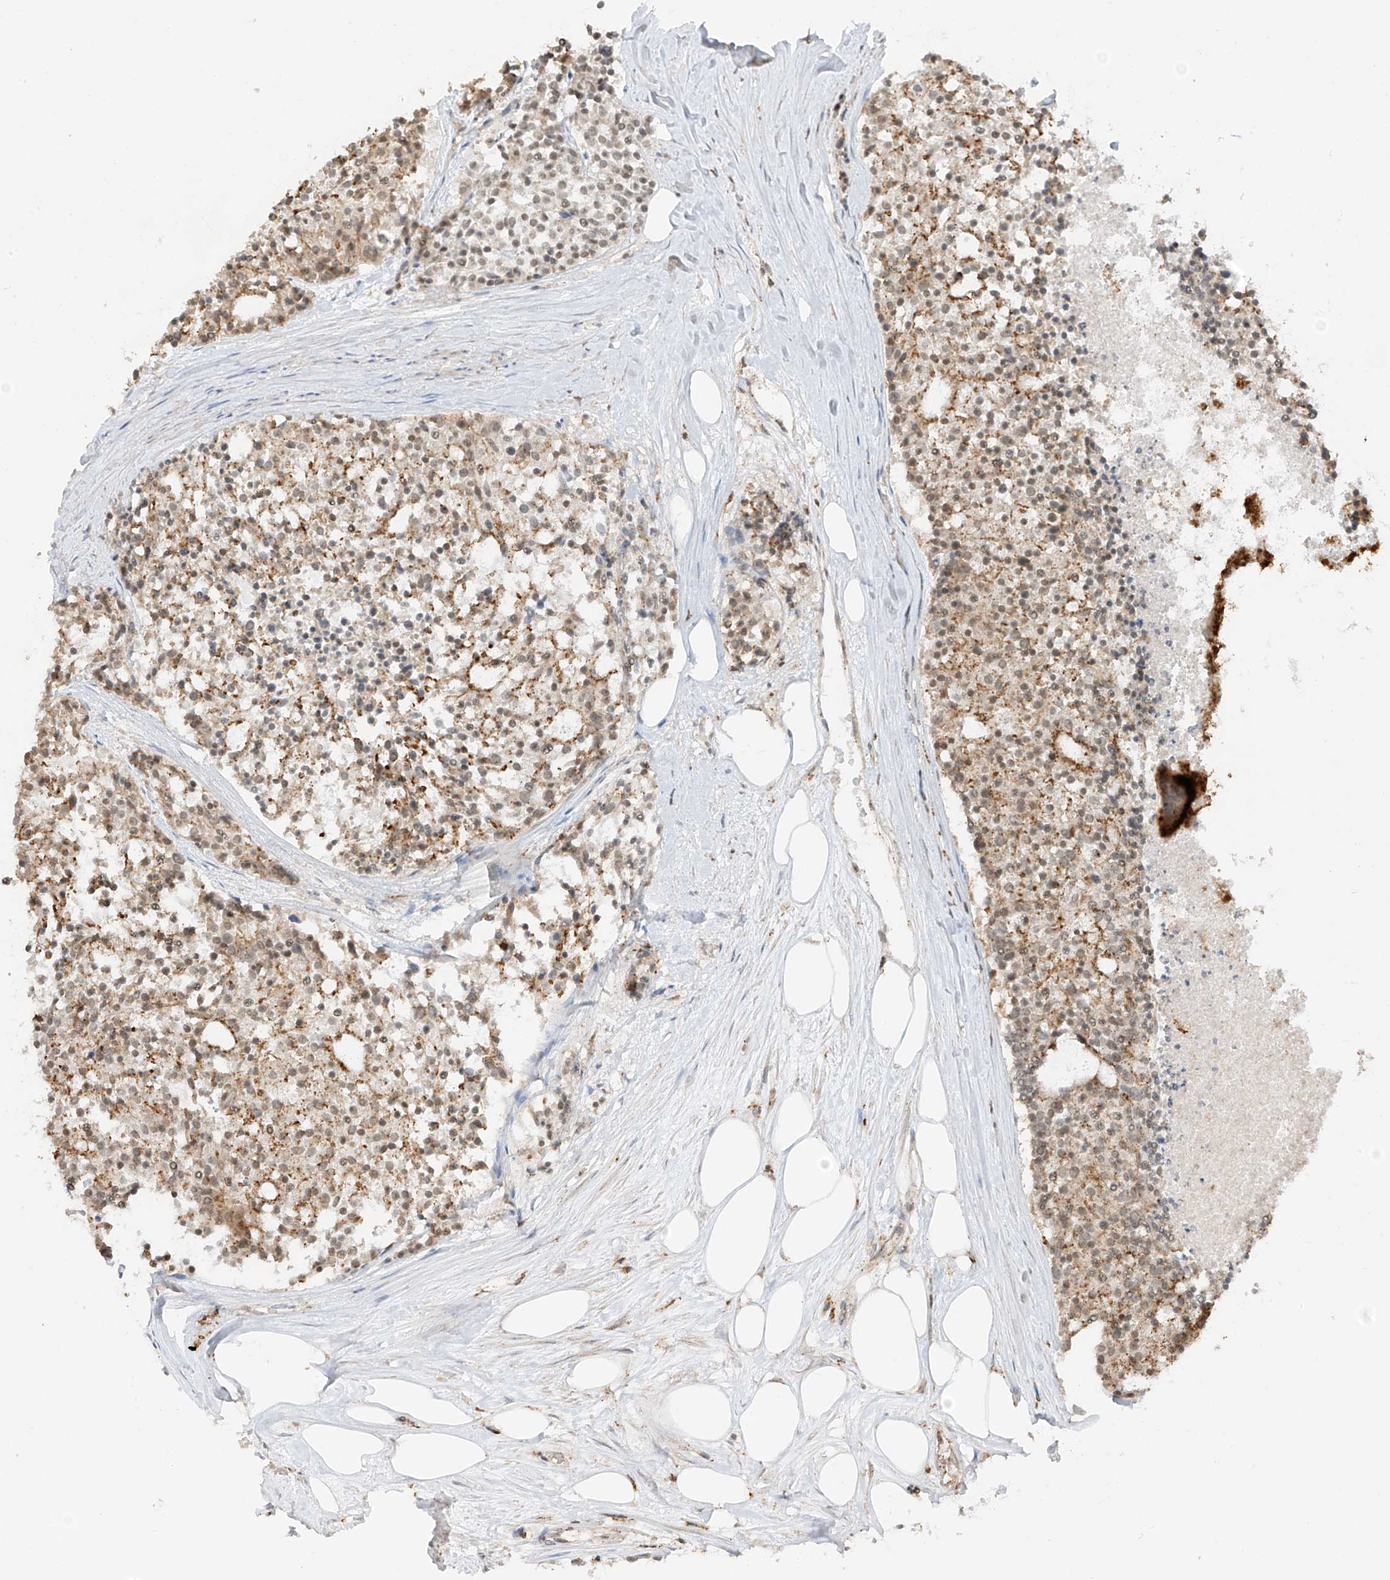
{"staining": {"intensity": "moderate", "quantity": "25%-75%", "location": "cytoplasmic/membranous"}, "tissue": "carcinoid", "cell_type": "Tumor cells", "image_type": "cancer", "snomed": [{"axis": "morphology", "description": "Carcinoid, malignant, NOS"}, {"axis": "topography", "description": "Pancreas"}], "caption": "Immunohistochemical staining of malignant carcinoid displays medium levels of moderate cytoplasmic/membranous protein staining in about 25%-75% of tumor cells. (IHC, brightfield microscopy, high magnification).", "gene": "N4BP3", "patient": {"sex": "female", "age": 54}}